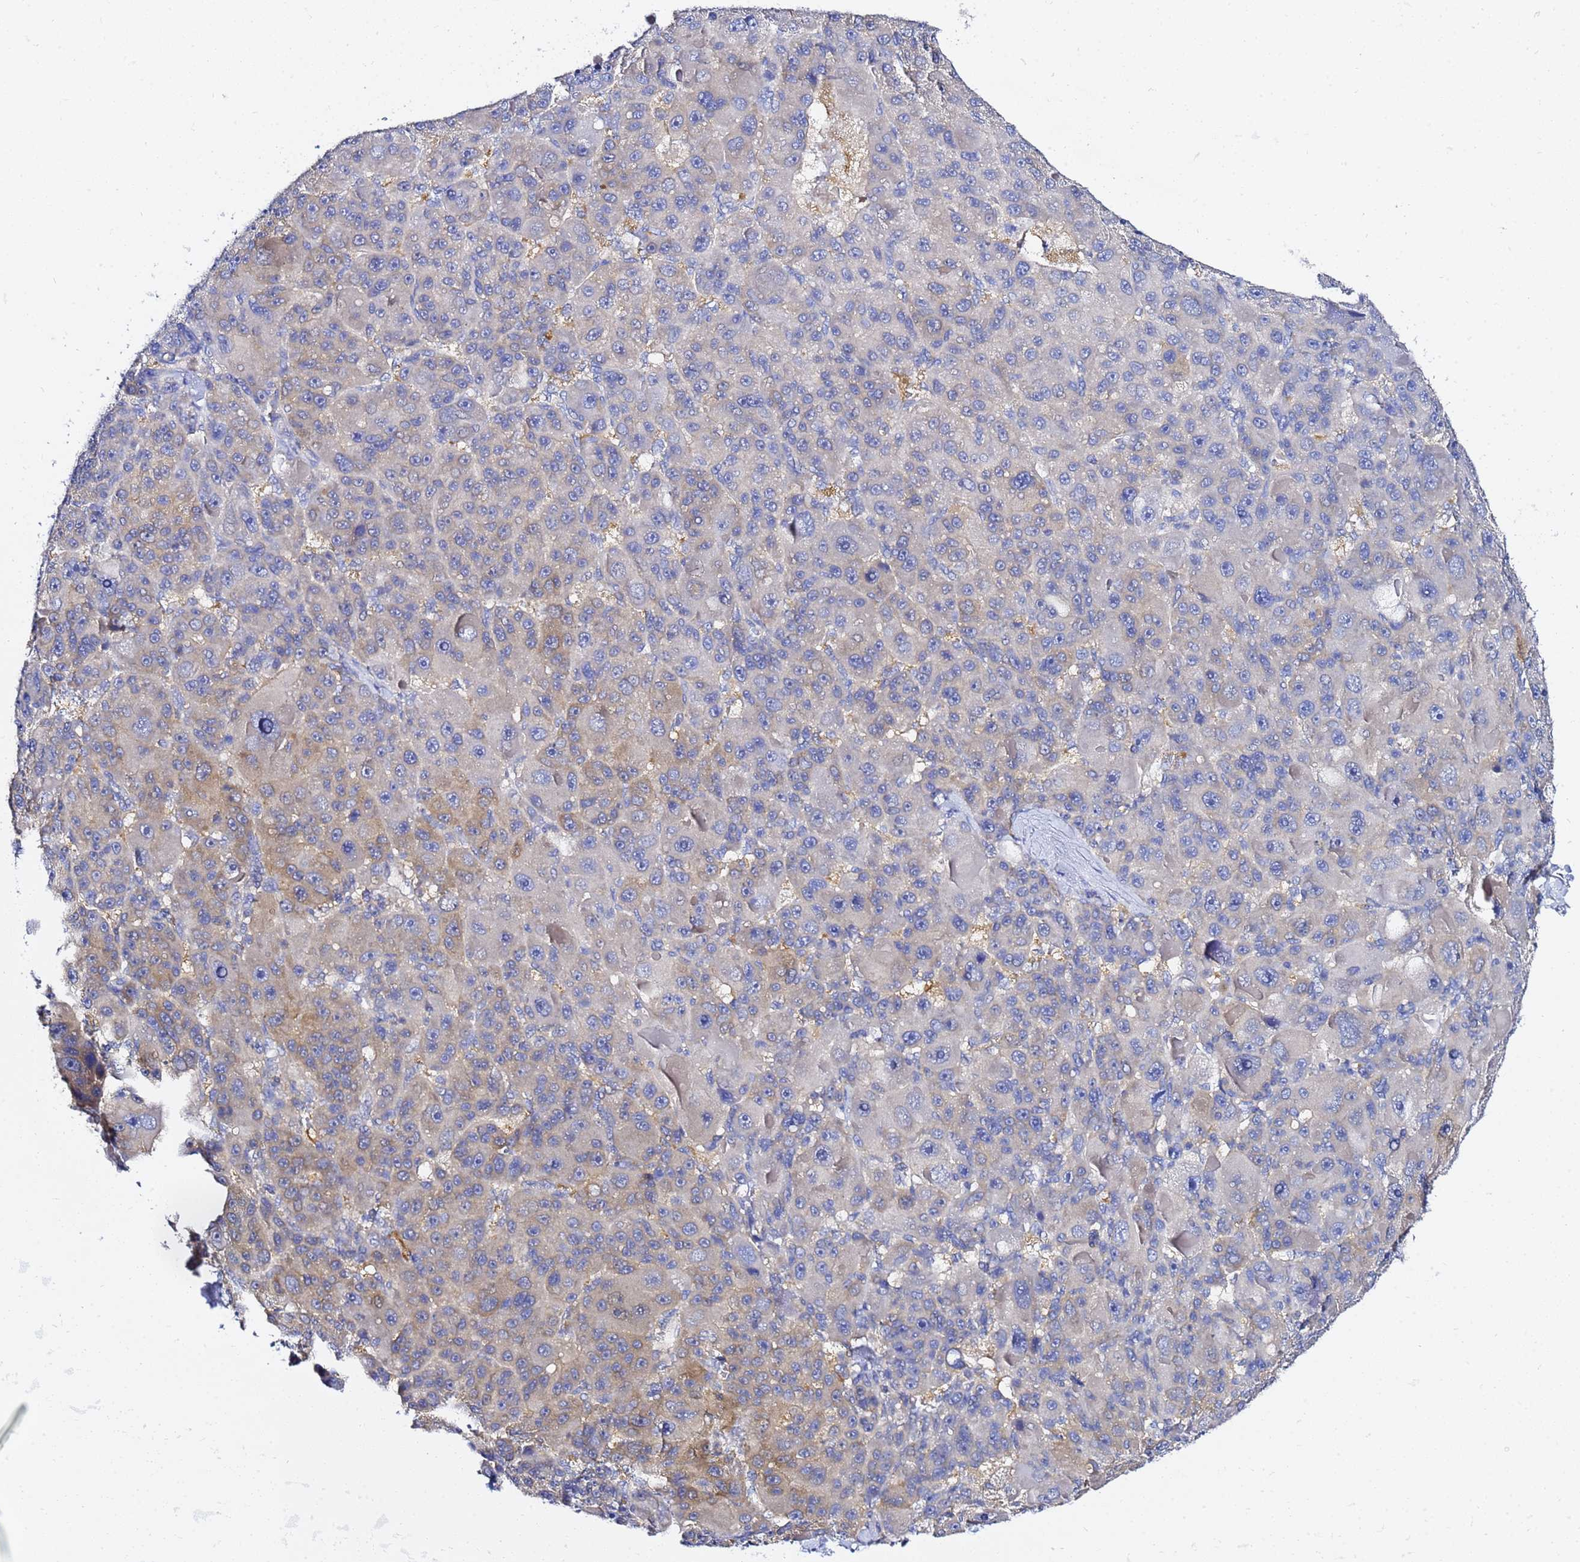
{"staining": {"intensity": "weak", "quantity": "<25%", "location": "cytoplasmic/membranous"}, "tissue": "liver cancer", "cell_type": "Tumor cells", "image_type": "cancer", "snomed": [{"axis": "morphology", "description": "Carcinoma, Hepatocellular, NOS"}, {"axis": "topography", "description": "Liver"}], "caption": "DAB immunohistochemical staining of hepatocellular carcinoma (liver) displays no significant staining in tumor cells.", "gene": "LENG1", "patient": {"sex": "male", "age": 76}}